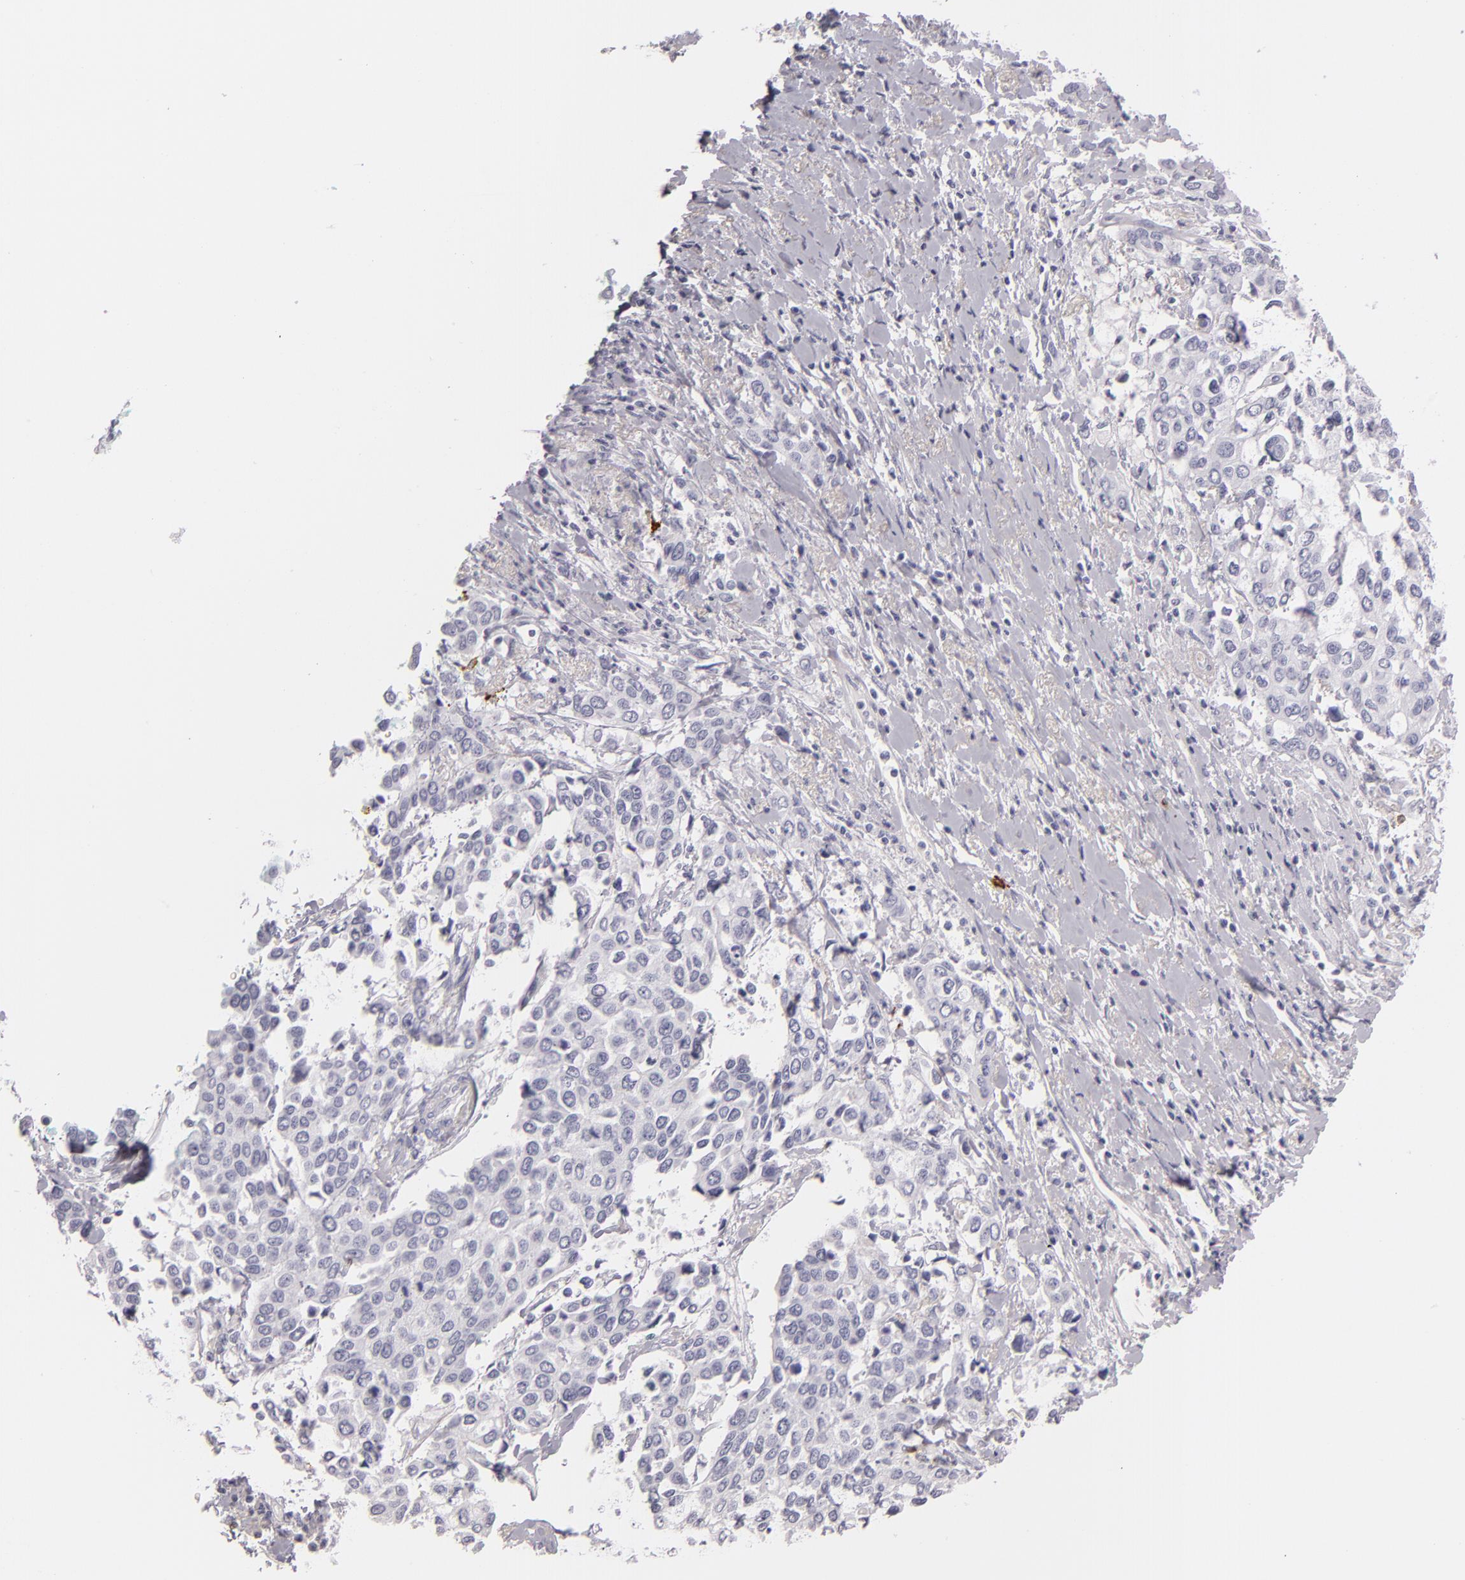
{"staining": {"intensity": "negative", "quantity": "none", "location": "none"}, "tissue": "cervical cancer", "cell_type": "Tumor cells", "image_type": "cancer", "snomed": [{"axis": "morphology", "description": "Squamous cell carcinoma, NOS"}, {"axis": "topography", "description": "Cervix"}], "caption": "A photomicrograph of human squamous cell carcinoma (cervical) is negative for staining in tumor cells.", "gene": "TPSD1", "patient": {"sex": "female", "age": 54}}